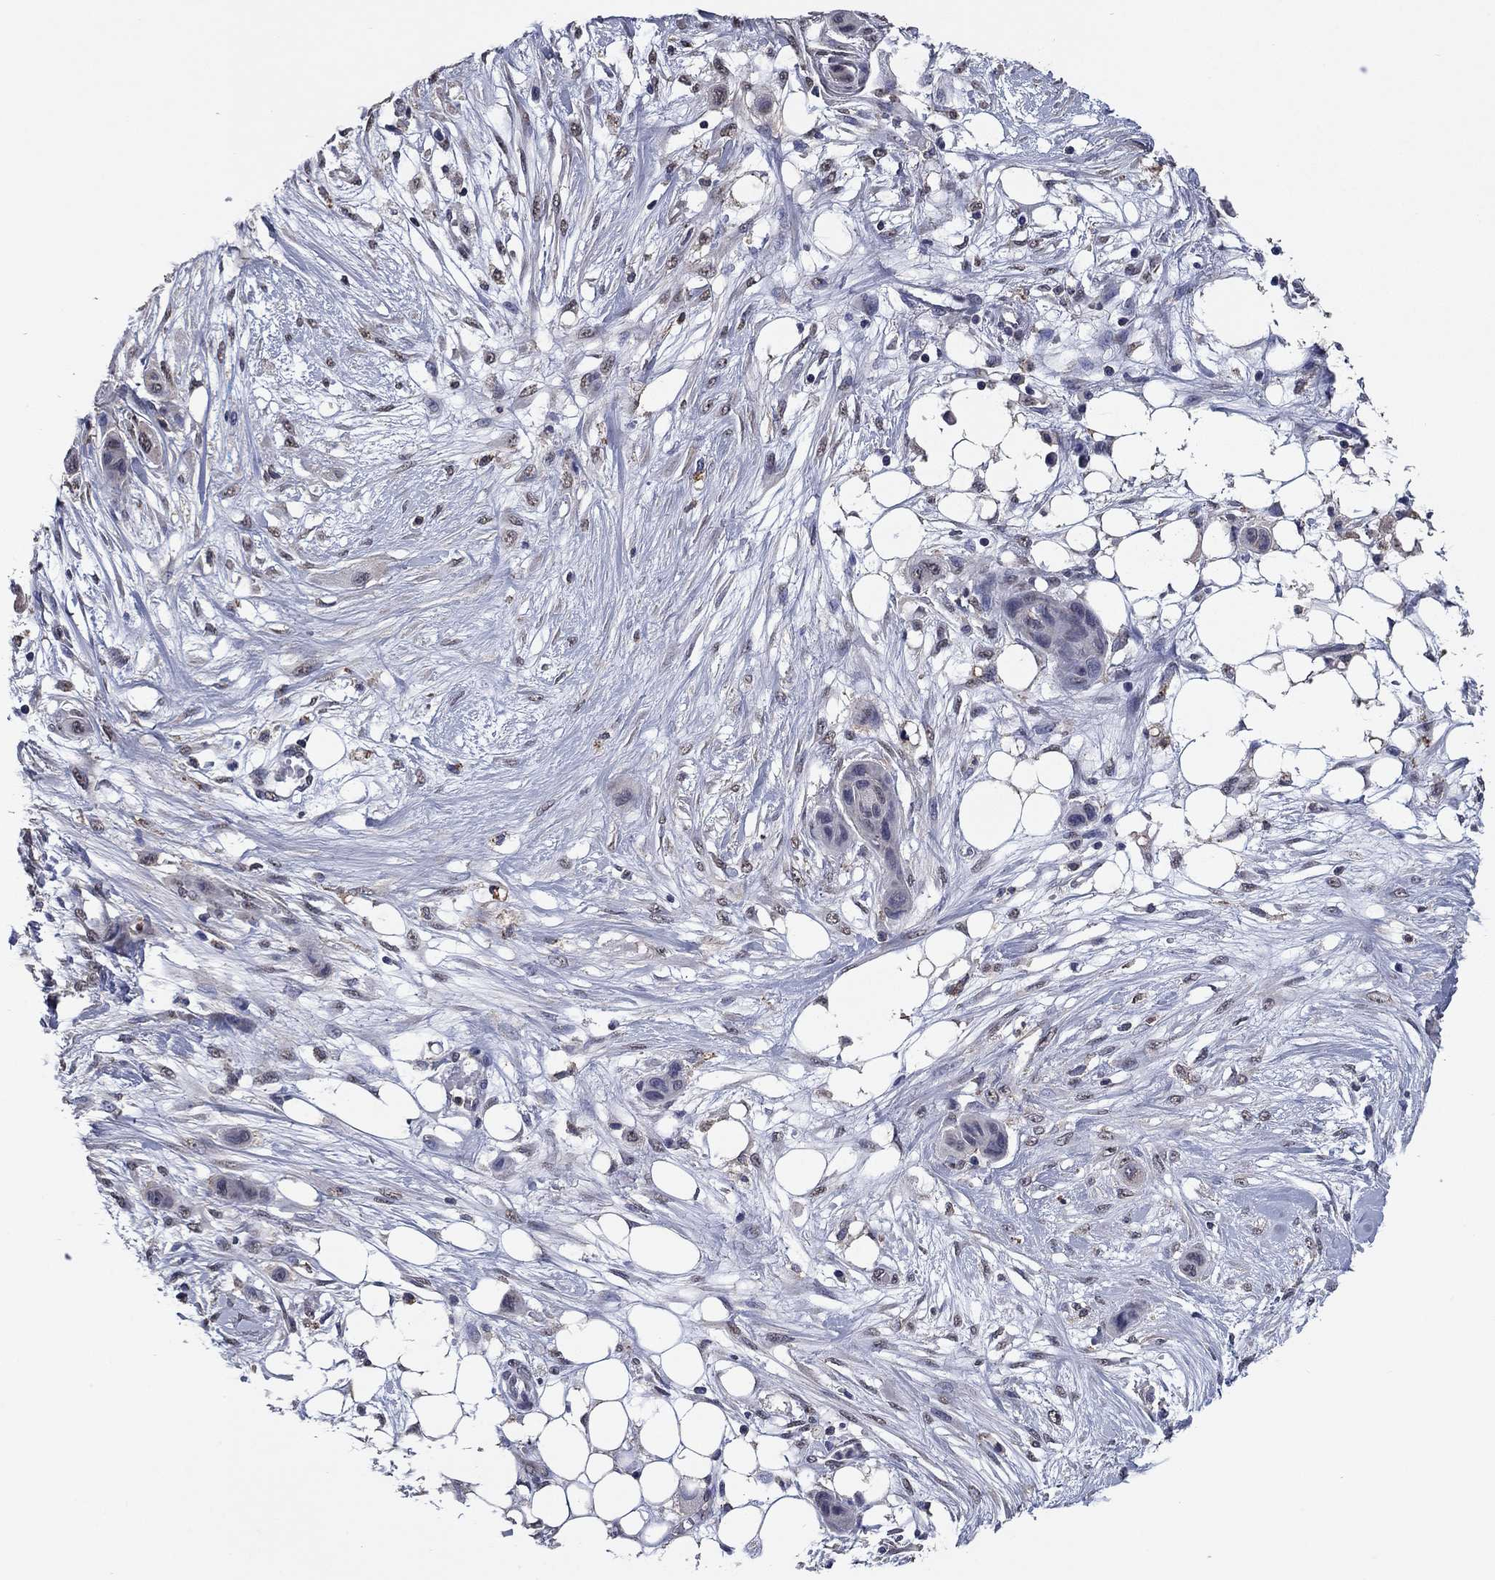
{"staining": {"intensity": "negative", "quantity": "none", "location": "none"}, "tissue": "skin cancer", "cell_type": "Tumor cells", "image_type": "cancer", "snomed": [{"axis": "morphology", "description": "Squamous cell carcinoma, NOS"}, {"axis": "topography", "description": "Skin"}], "caption": "Human skin cancer (squamous cell carcinoma) stained for a protein using IHC shows no positivity in tumor cells.", "gene": "MFAP3L", "patient": {"sex": "male", "age": 79}}